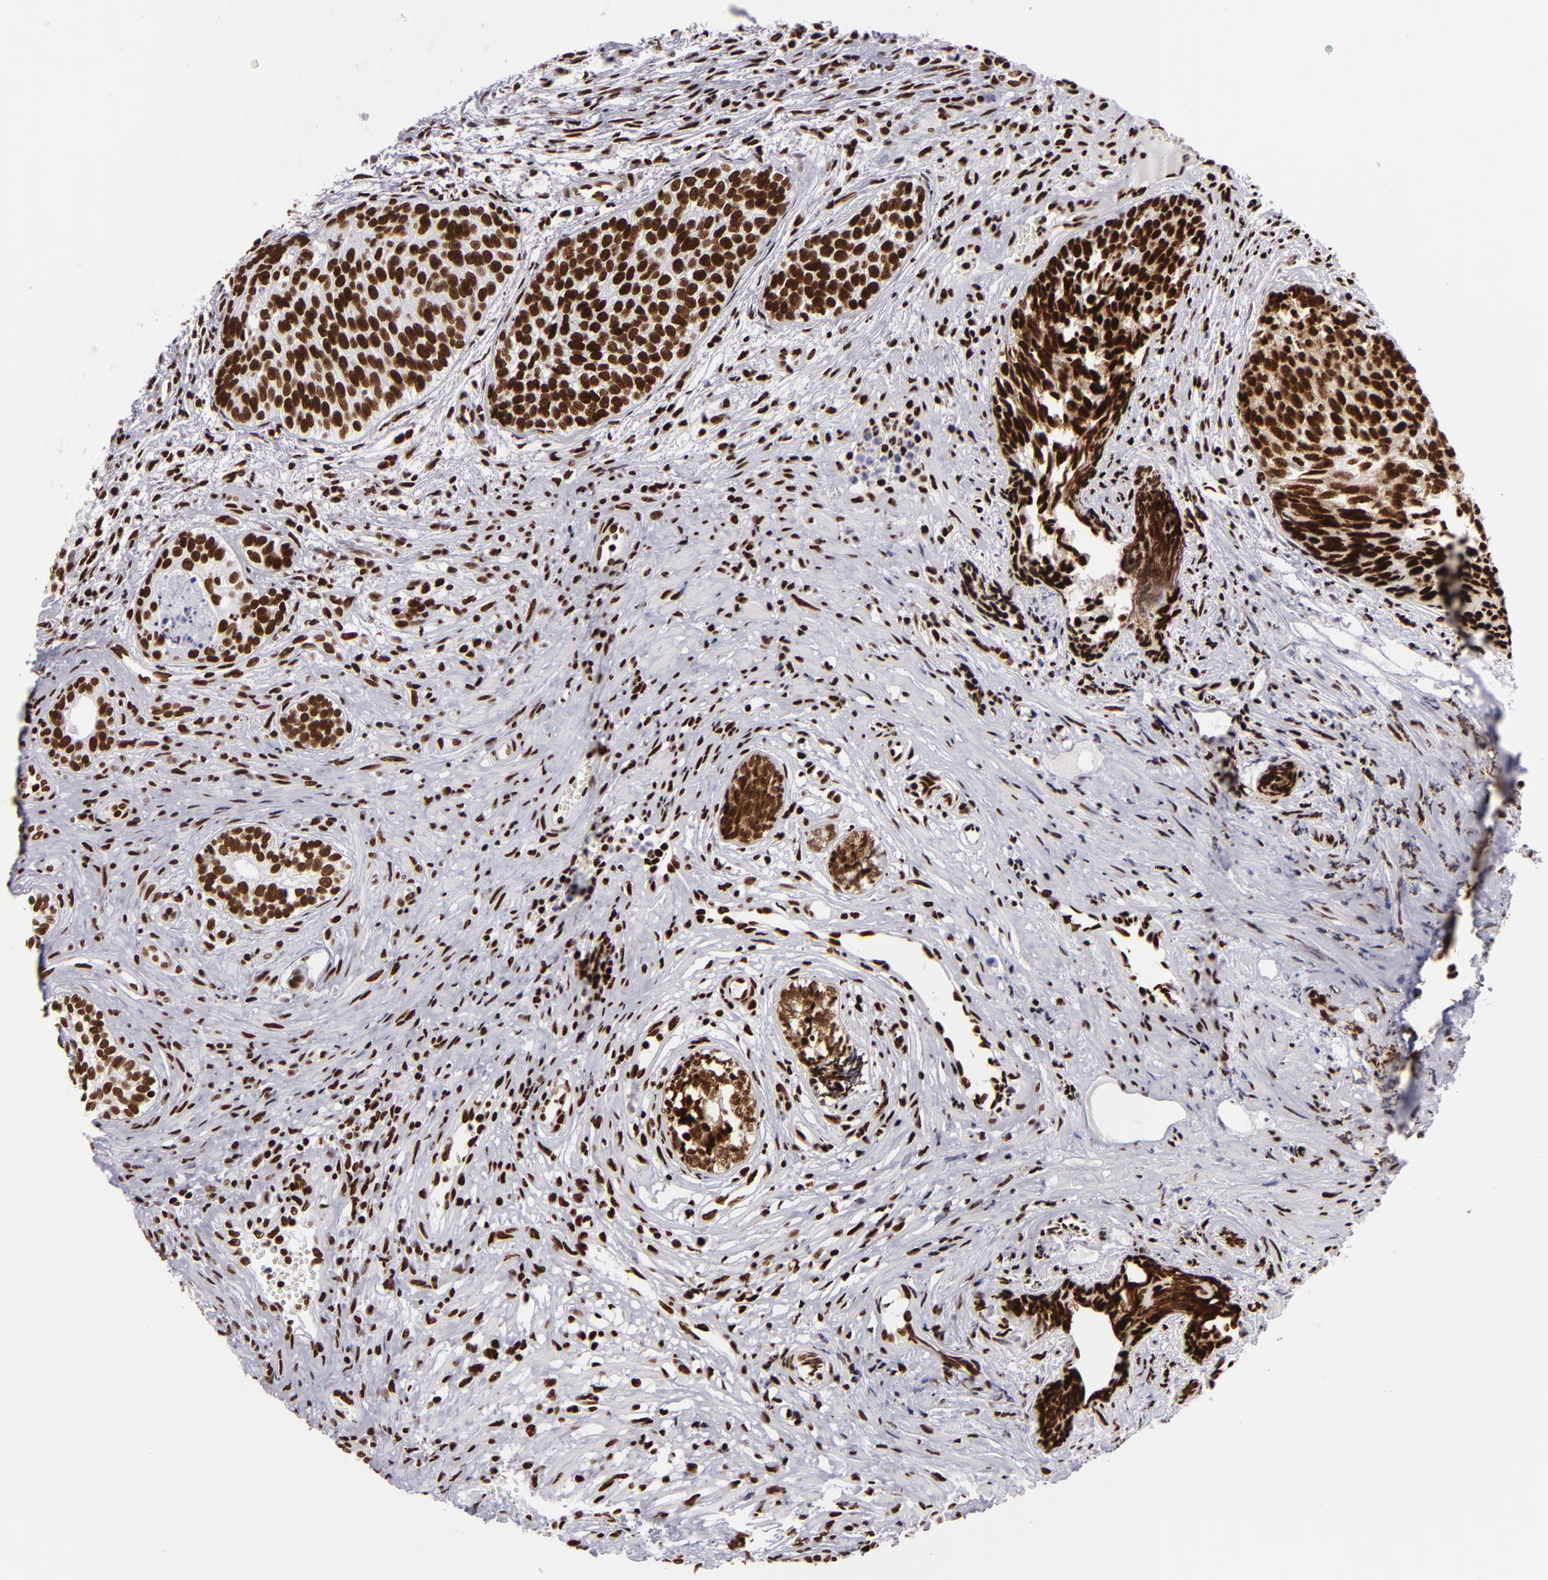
{"staining": {"intensity": "strong", "quantity": ">75%", "location": "nuclear"}, "tissue": "urothelial cancer", "cell_type": "Tumor cells", "image_type": "cancer", "snomed": [{"axis": "morphology", "description": "Urothelial carcinoma, Low grade"}, {"axis": "topography", "description": "Urinary bladder"}], "caption": "Brown immunohistochemical staining in human urothelial cancer reveals strong nuclear staining in about >75% of tumor cells.", "gene": "SAFB", "patient": {"sex": "male", "age": 84}}